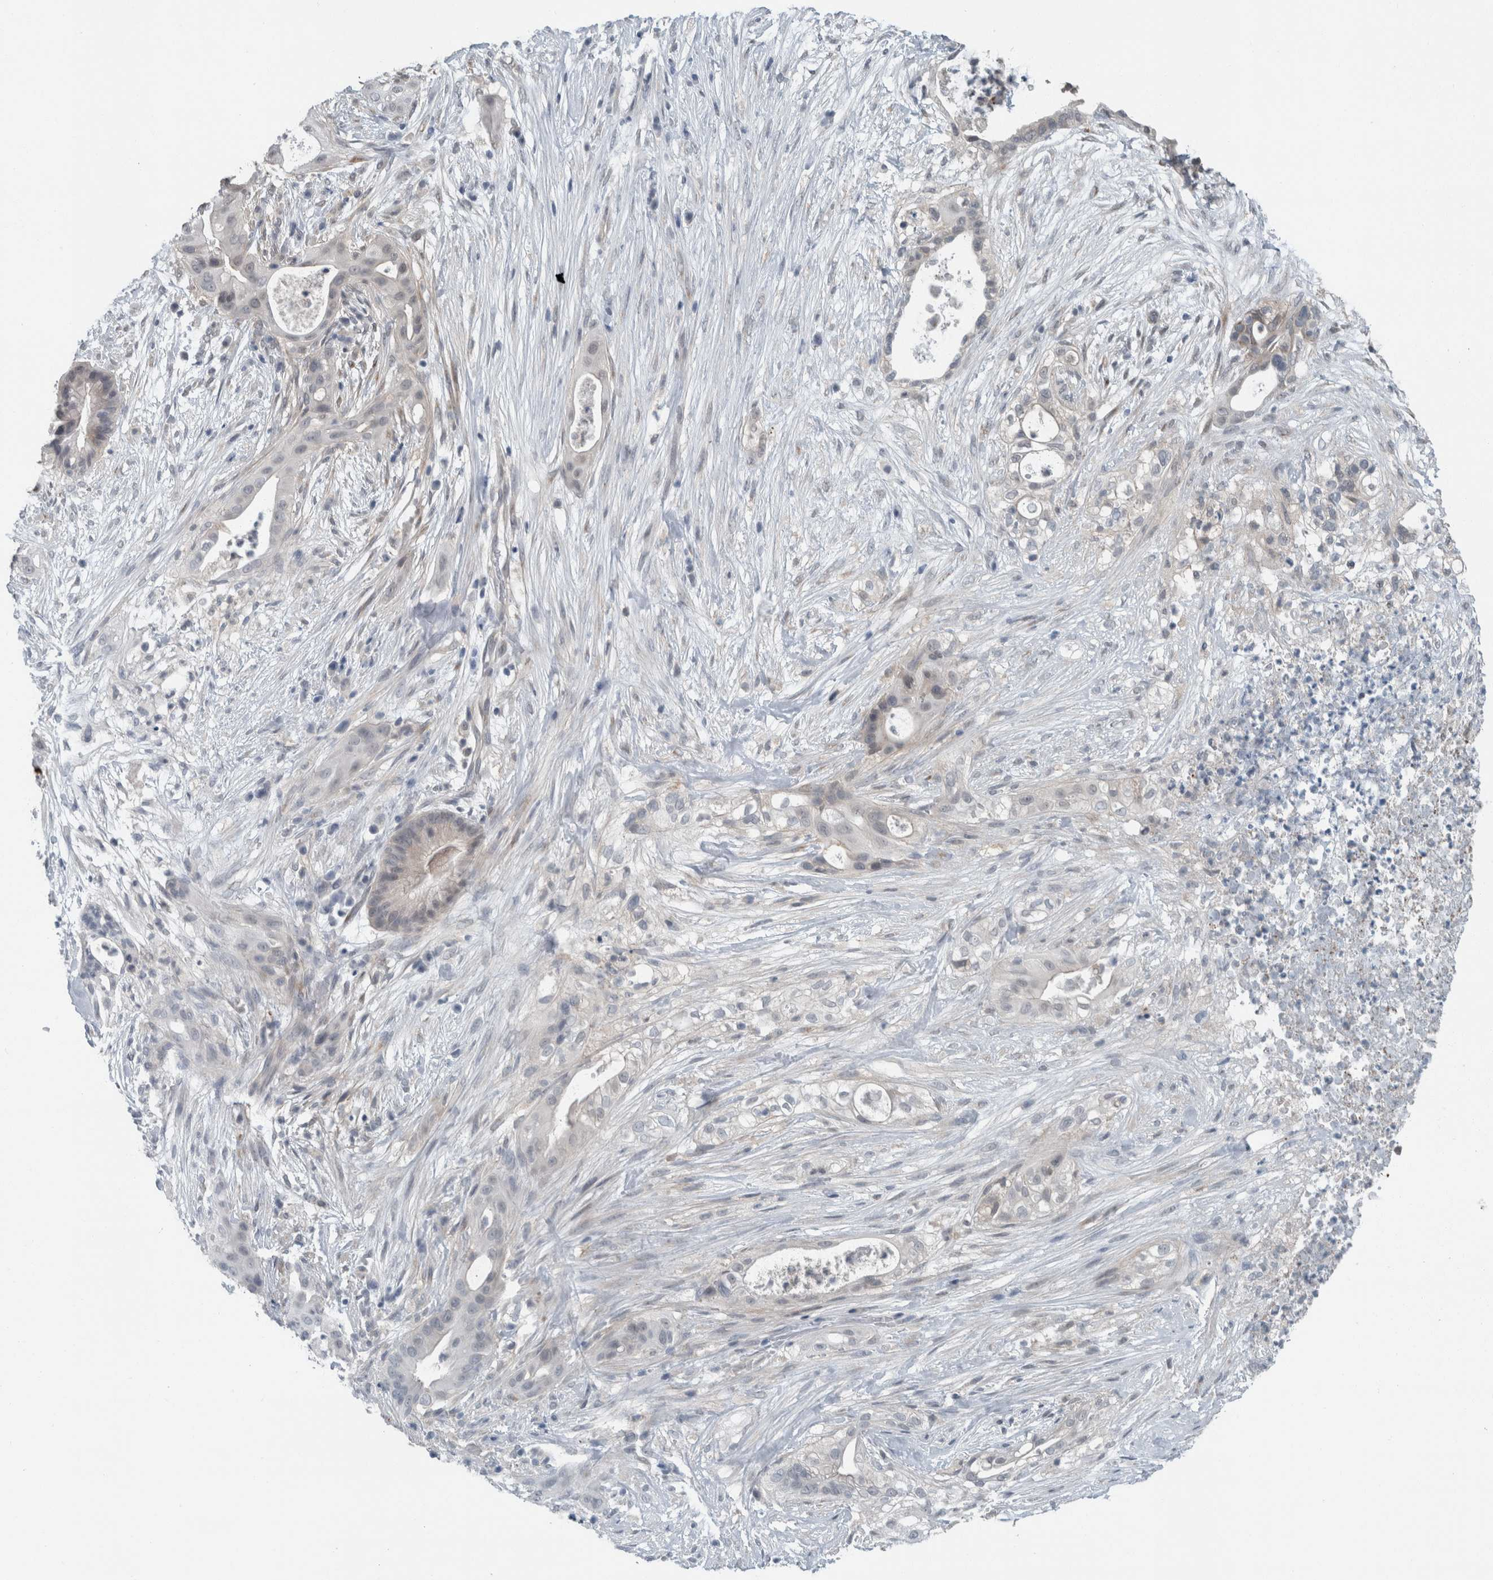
{"staining": {"intensity": "negative", "quantity": "none", "location": "none"}, "tissue": "pancreatic cancer", "cell_type": "Tumor cells", "image_type": "cancer", "snomed": [{"axis": "morphology", "description": "Adenocarcinoma, NOS"}, {"axis": "topography", "description": "Pancreas"}], "caption": "This is a photomicrograph of immunohistochemistry staining of adenocarcinoma (pancreatic), which shows no staining in tumor cells. (DAB (3,3'-diaminobenzidine) immunohistochemistry (IHC) visualized using brightfield microscopy, high magnification).", "gene": "MYO1E", "patient": {"sex": "male", "age": 58}}